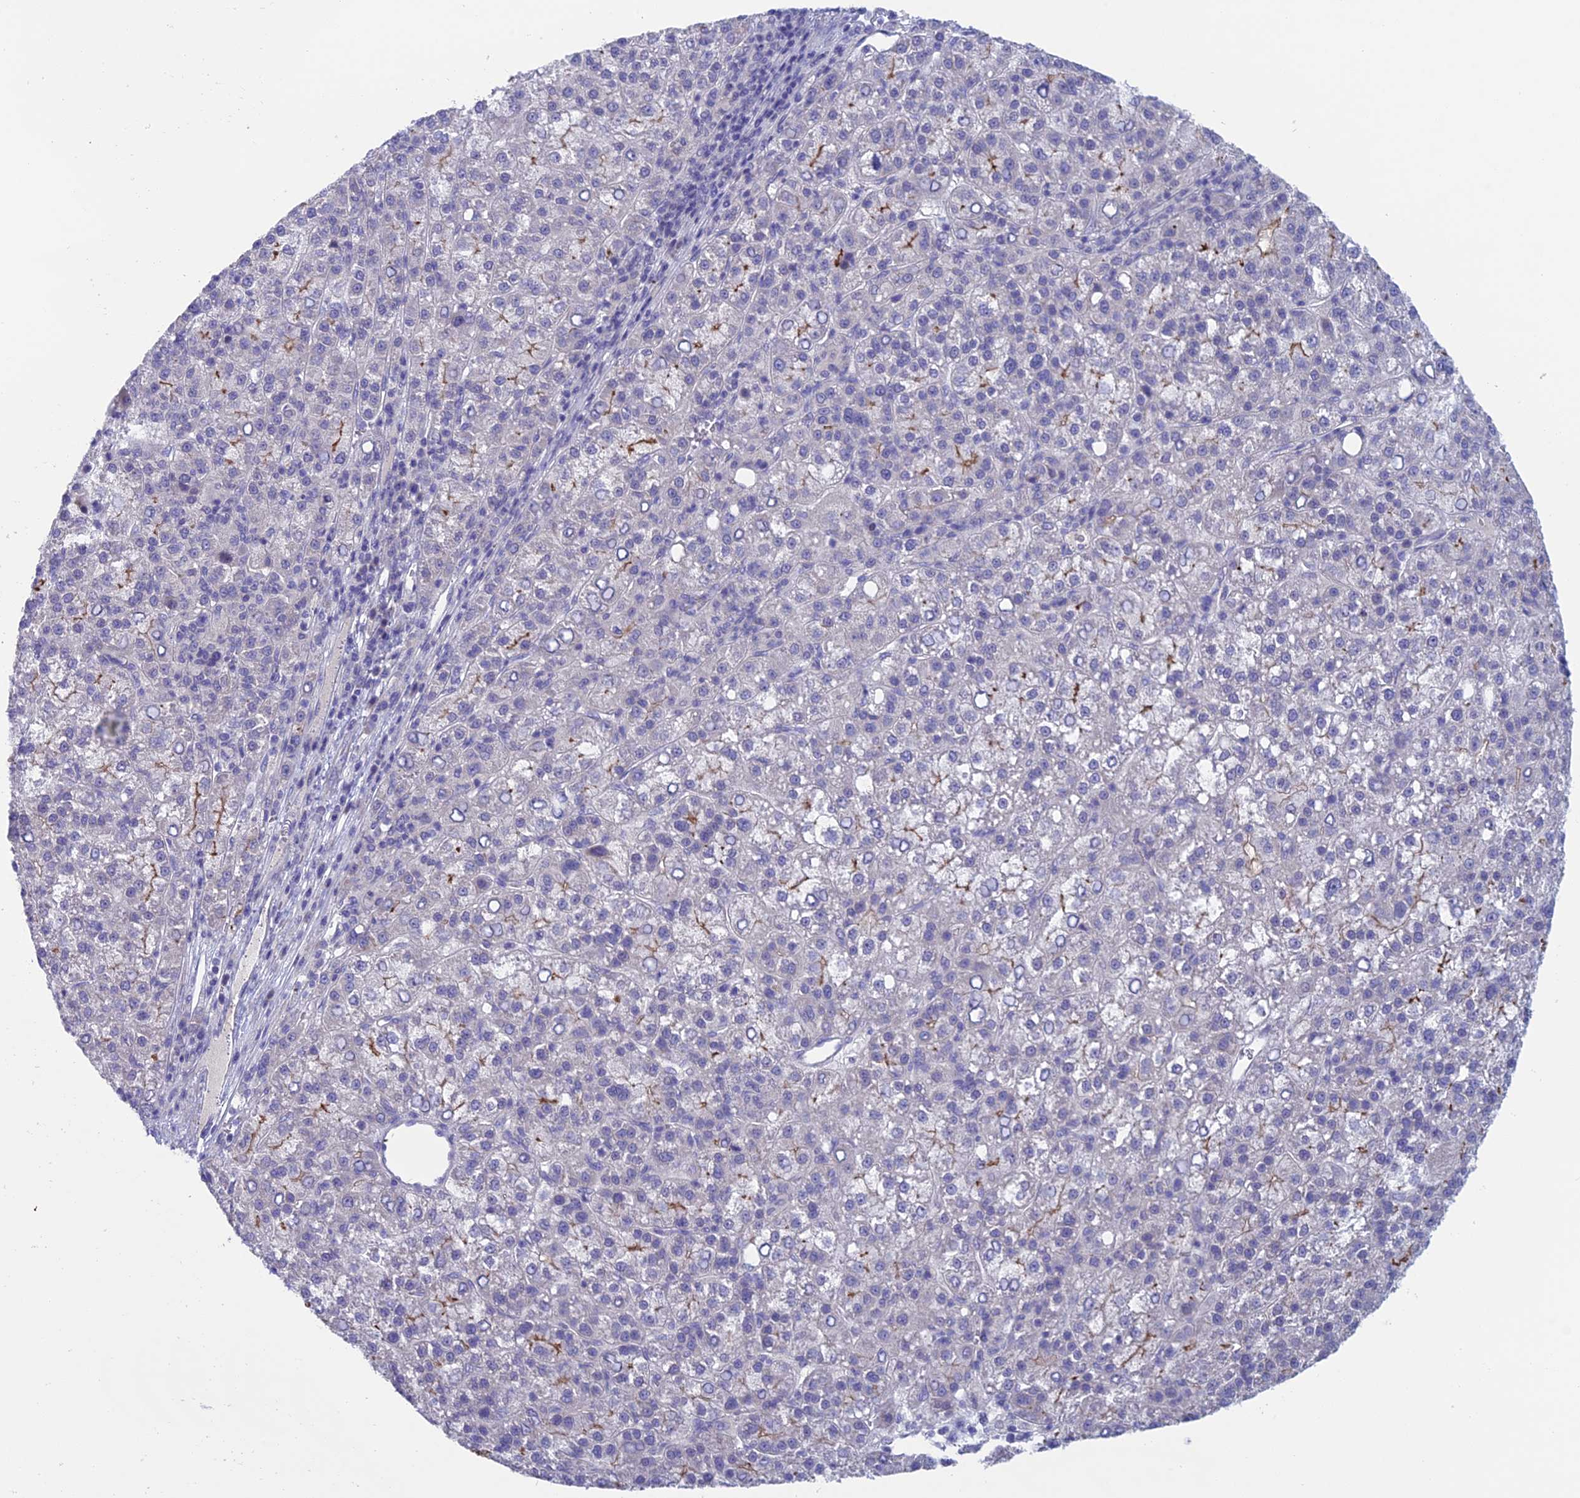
{"staining": {"intensity": "negative", "quantity": "none", "location": "none"}, "tissue": "liver cancer", "cell_type": "Tumor cells", "image_type": "cancer", "snomed": [{"axis": "morphology", "description": "Carcinoma, Hepatocellular, NOS"}, {"axis": "topography", "description": "Liver"}], "caption": "A micrograph of liver cancer stained for a protein displays no brown staining in tumor cells.", "gene": "XPO7", "patient": {"sex": "female", "age": 58}}